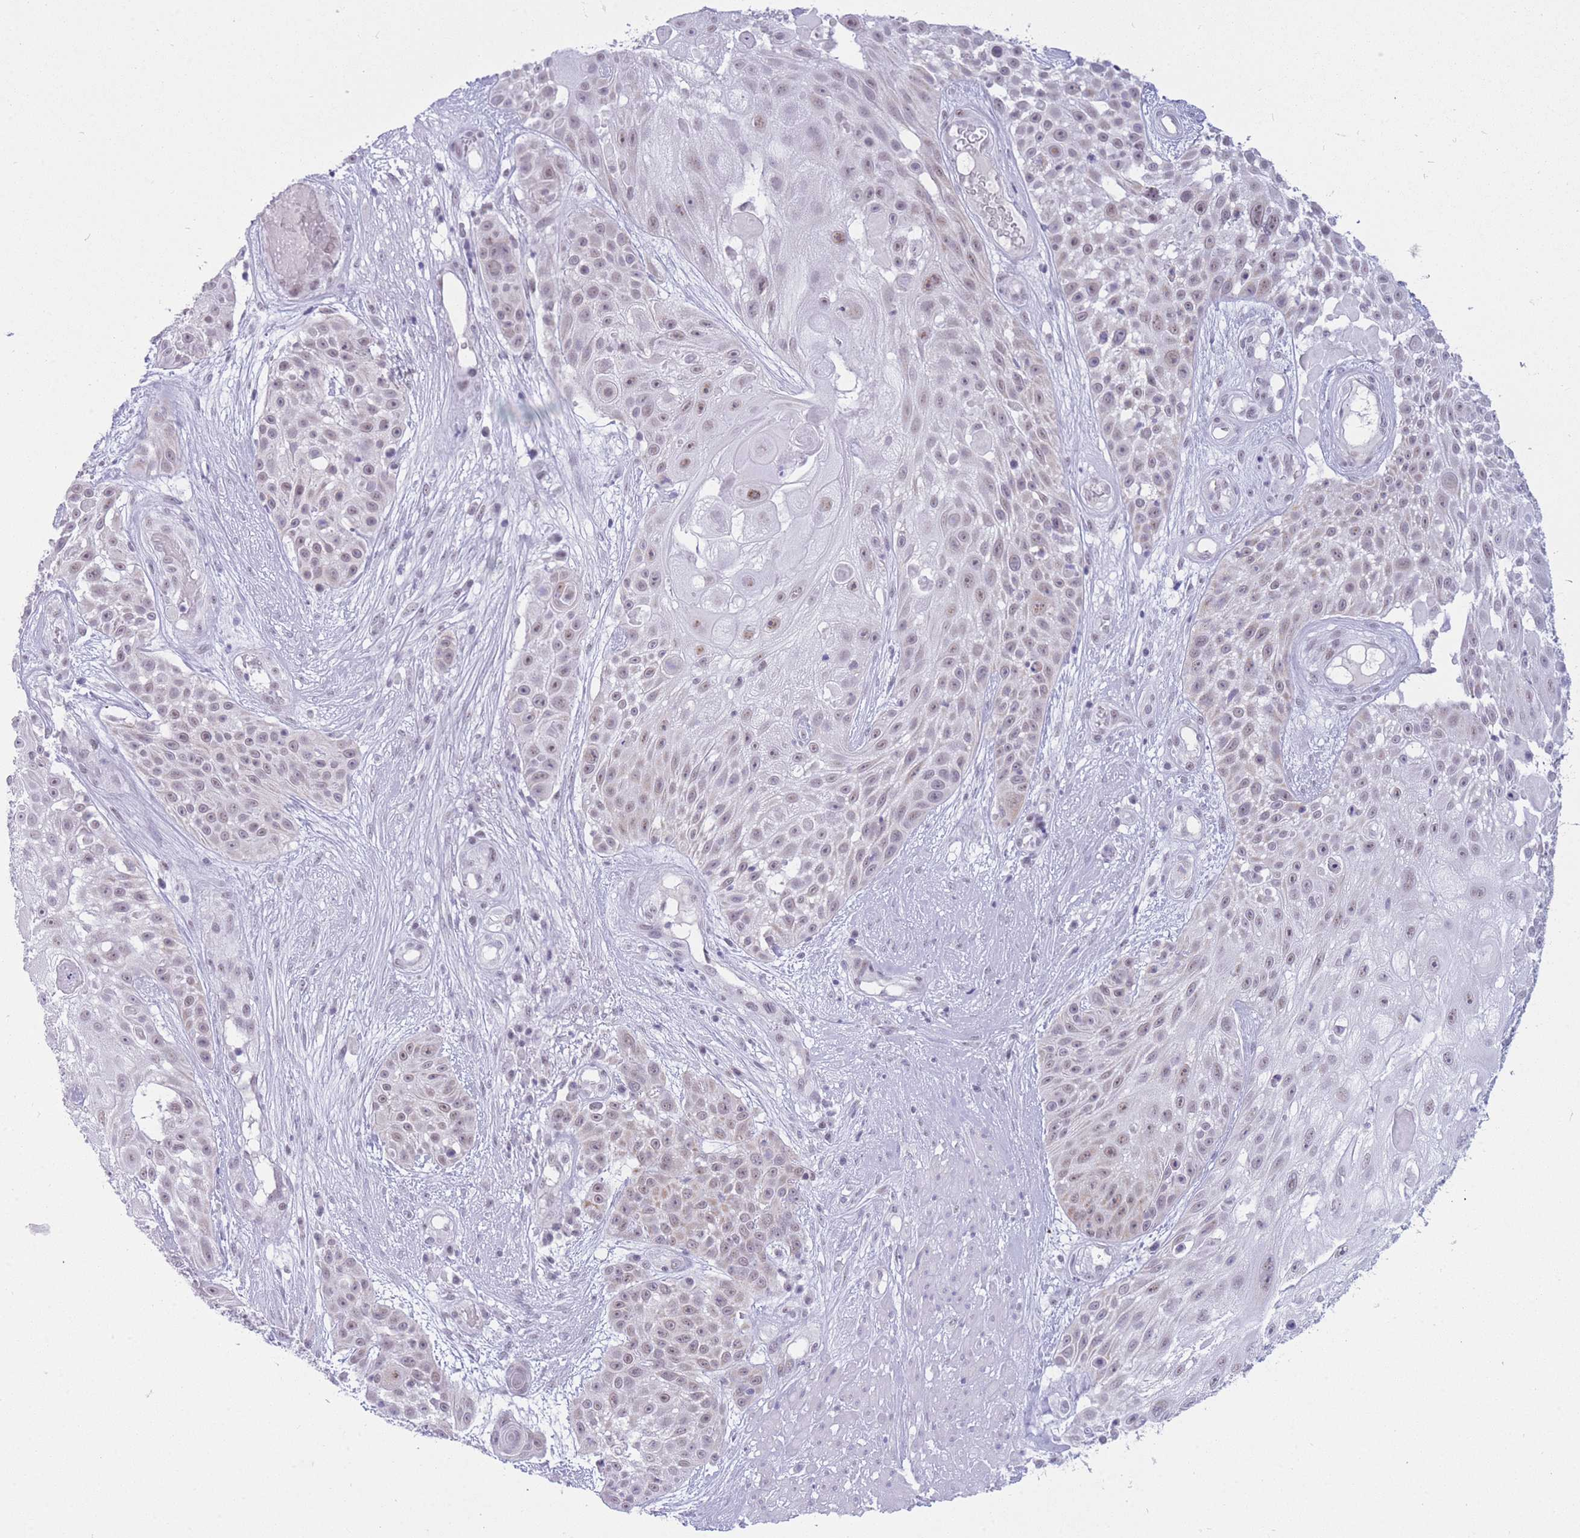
{"staining": {"intensity": "negative", "quantity": "none", "location": "none"}, "tissue": "skin cancer", "cell_type": "Tumor cells", "image_type": "cancer", "snomed": [{"axis": "morphology", "description": "Squamous cell carcinoma, NOS"}, {"axis": "topography", "description": "Skin"}], "caption": "This micrograph is of skin squamous cell carcinoma stained with immunohistochemistry (IHC) to label a protein in brown with the nuclei are counter-stained blue. There is no positivity in tumor cells.", "gene": "CYP2B6", "patient": {"sex": "female", "age": 86}}